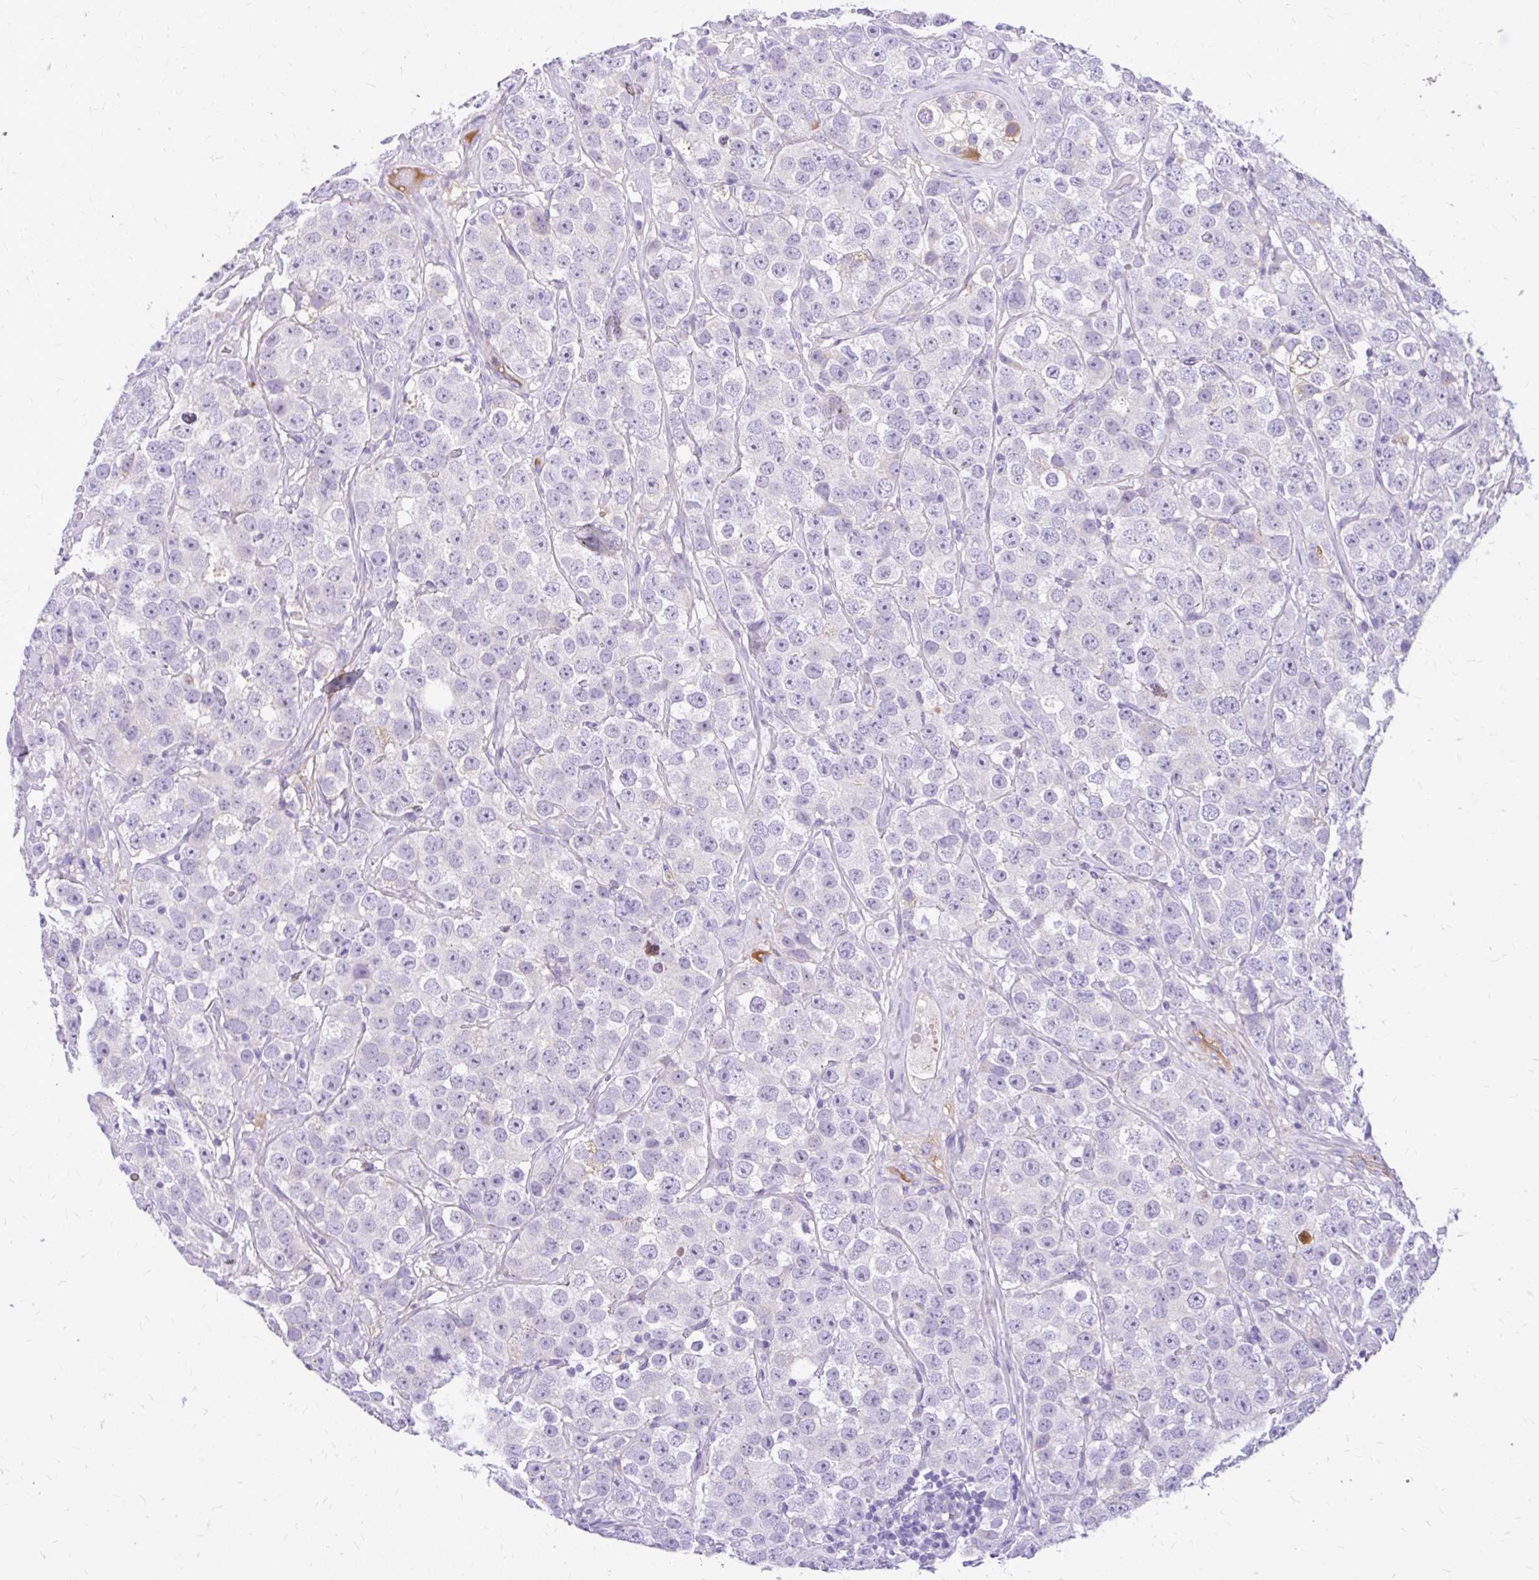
{"staining": {"intensity": "negative", "quantity": "none", "location": "none"}, "tissue": "testis cancer", "cell_type": "Tumor cells", "image_type": "cancer", "snomed": [{"axis": "morphology", "description": "Seminoma, NOS"}, {"axis": "topography", "description": "Testis"}], "caption": "The histopathology image reveals no significant expression in tumor cells of testis seminoma.", "gene": "MAP1LC3A", "patient": {"sex": "male", "age": 28}}